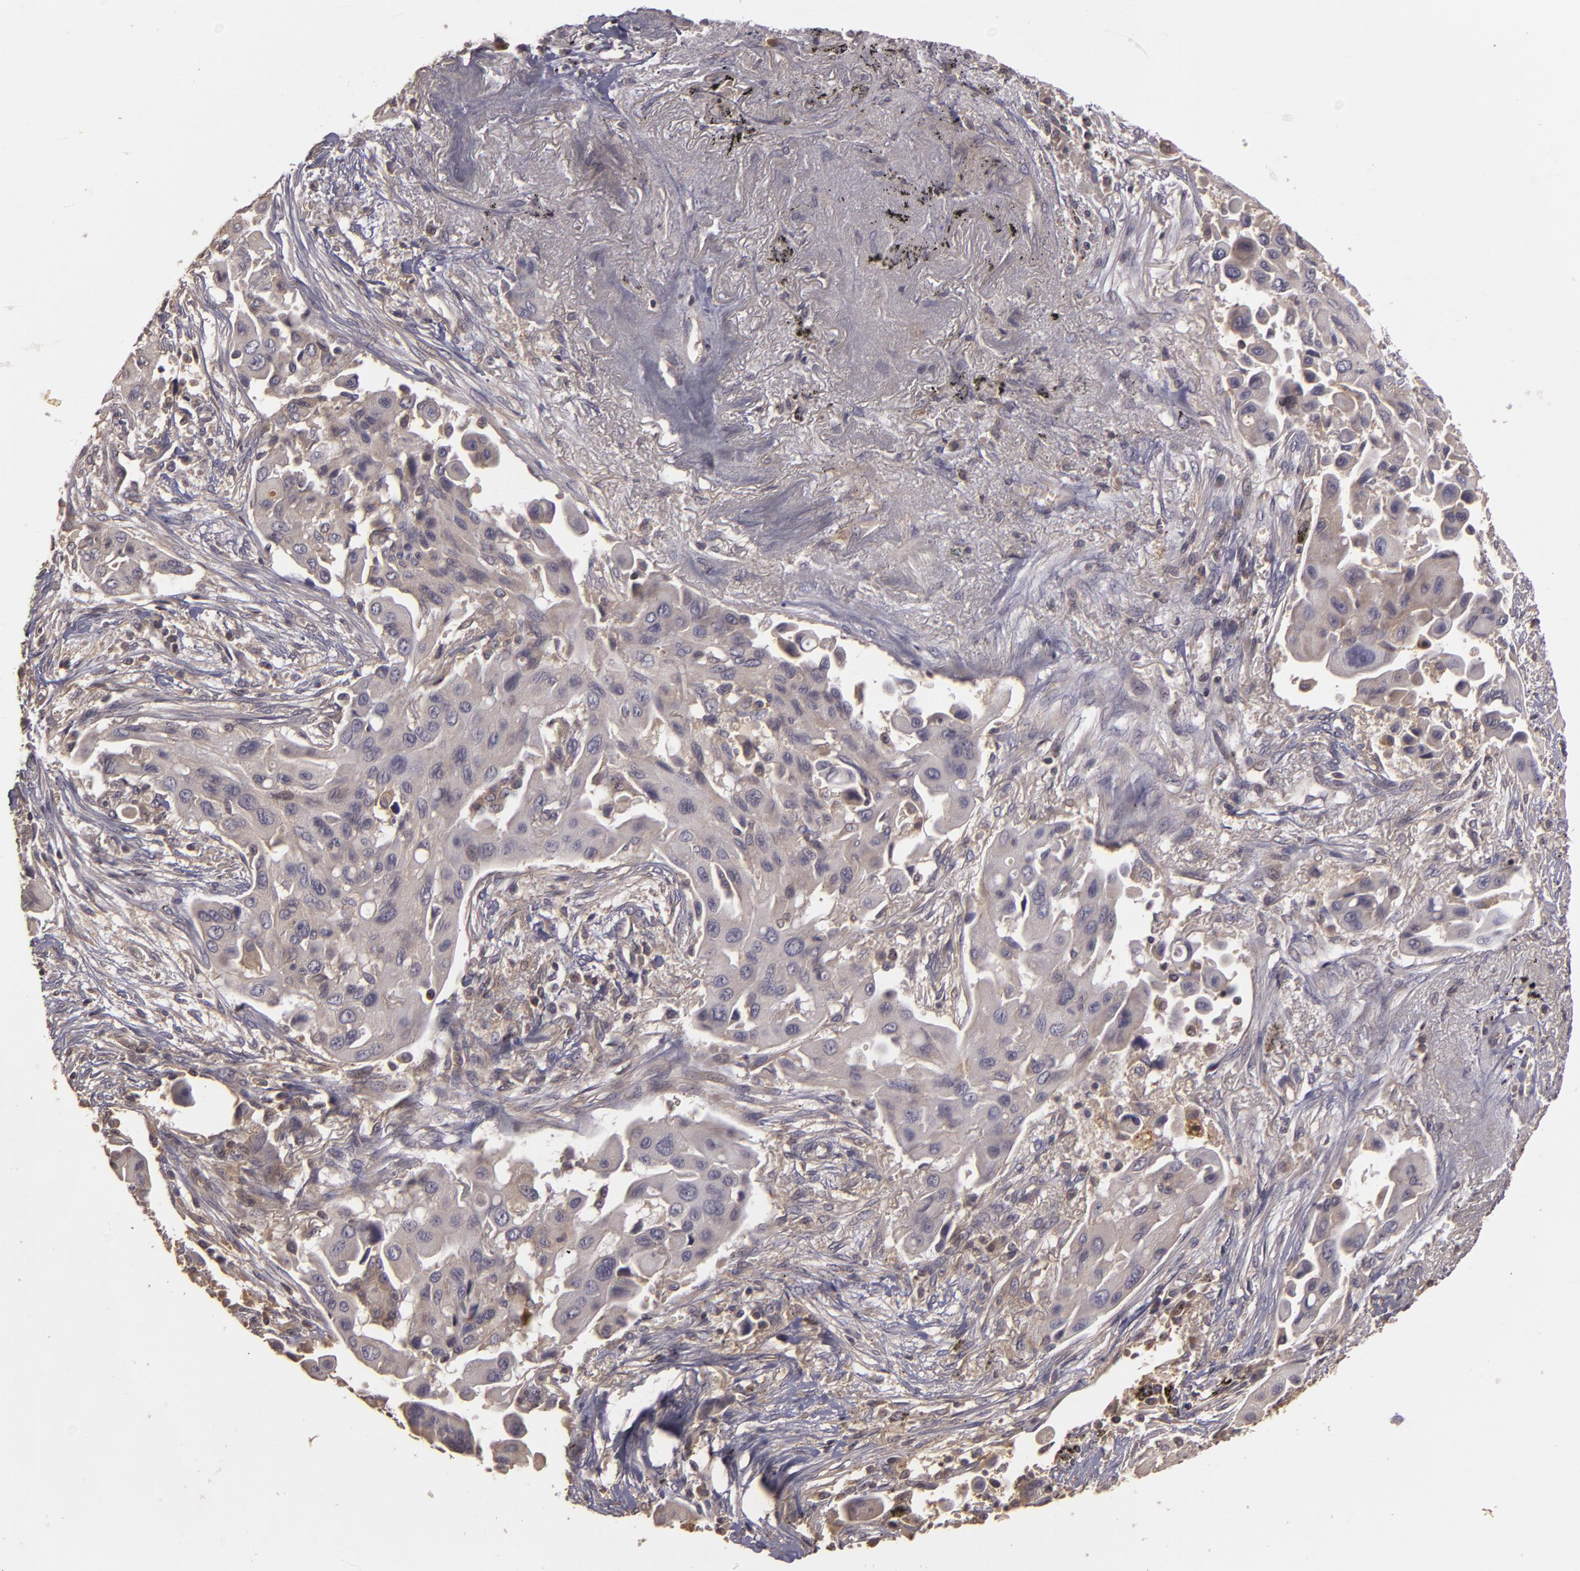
{"staining": {"intensity": "weak", "quantity": ">75%", "location": "cytoplasmic/membranous"}, "tissue": "lung cancer", "cell_type": "Tumor cells", "image_type": "cancer", "snomed": [{"axis": "morphology", "description": "Adenocarcinoma, NOS"}, {"axis": "topography", "description": "Lung"}], "caption": "A high-resolution photomicrograph shows IHC staining of lung cancer (adenocarcinoma), which reveals weak cytoplasmic/membranous expression in about >75% of tumor cells.", "gene": "HRAS", "patient": {"sex": "male", "age": 68}}